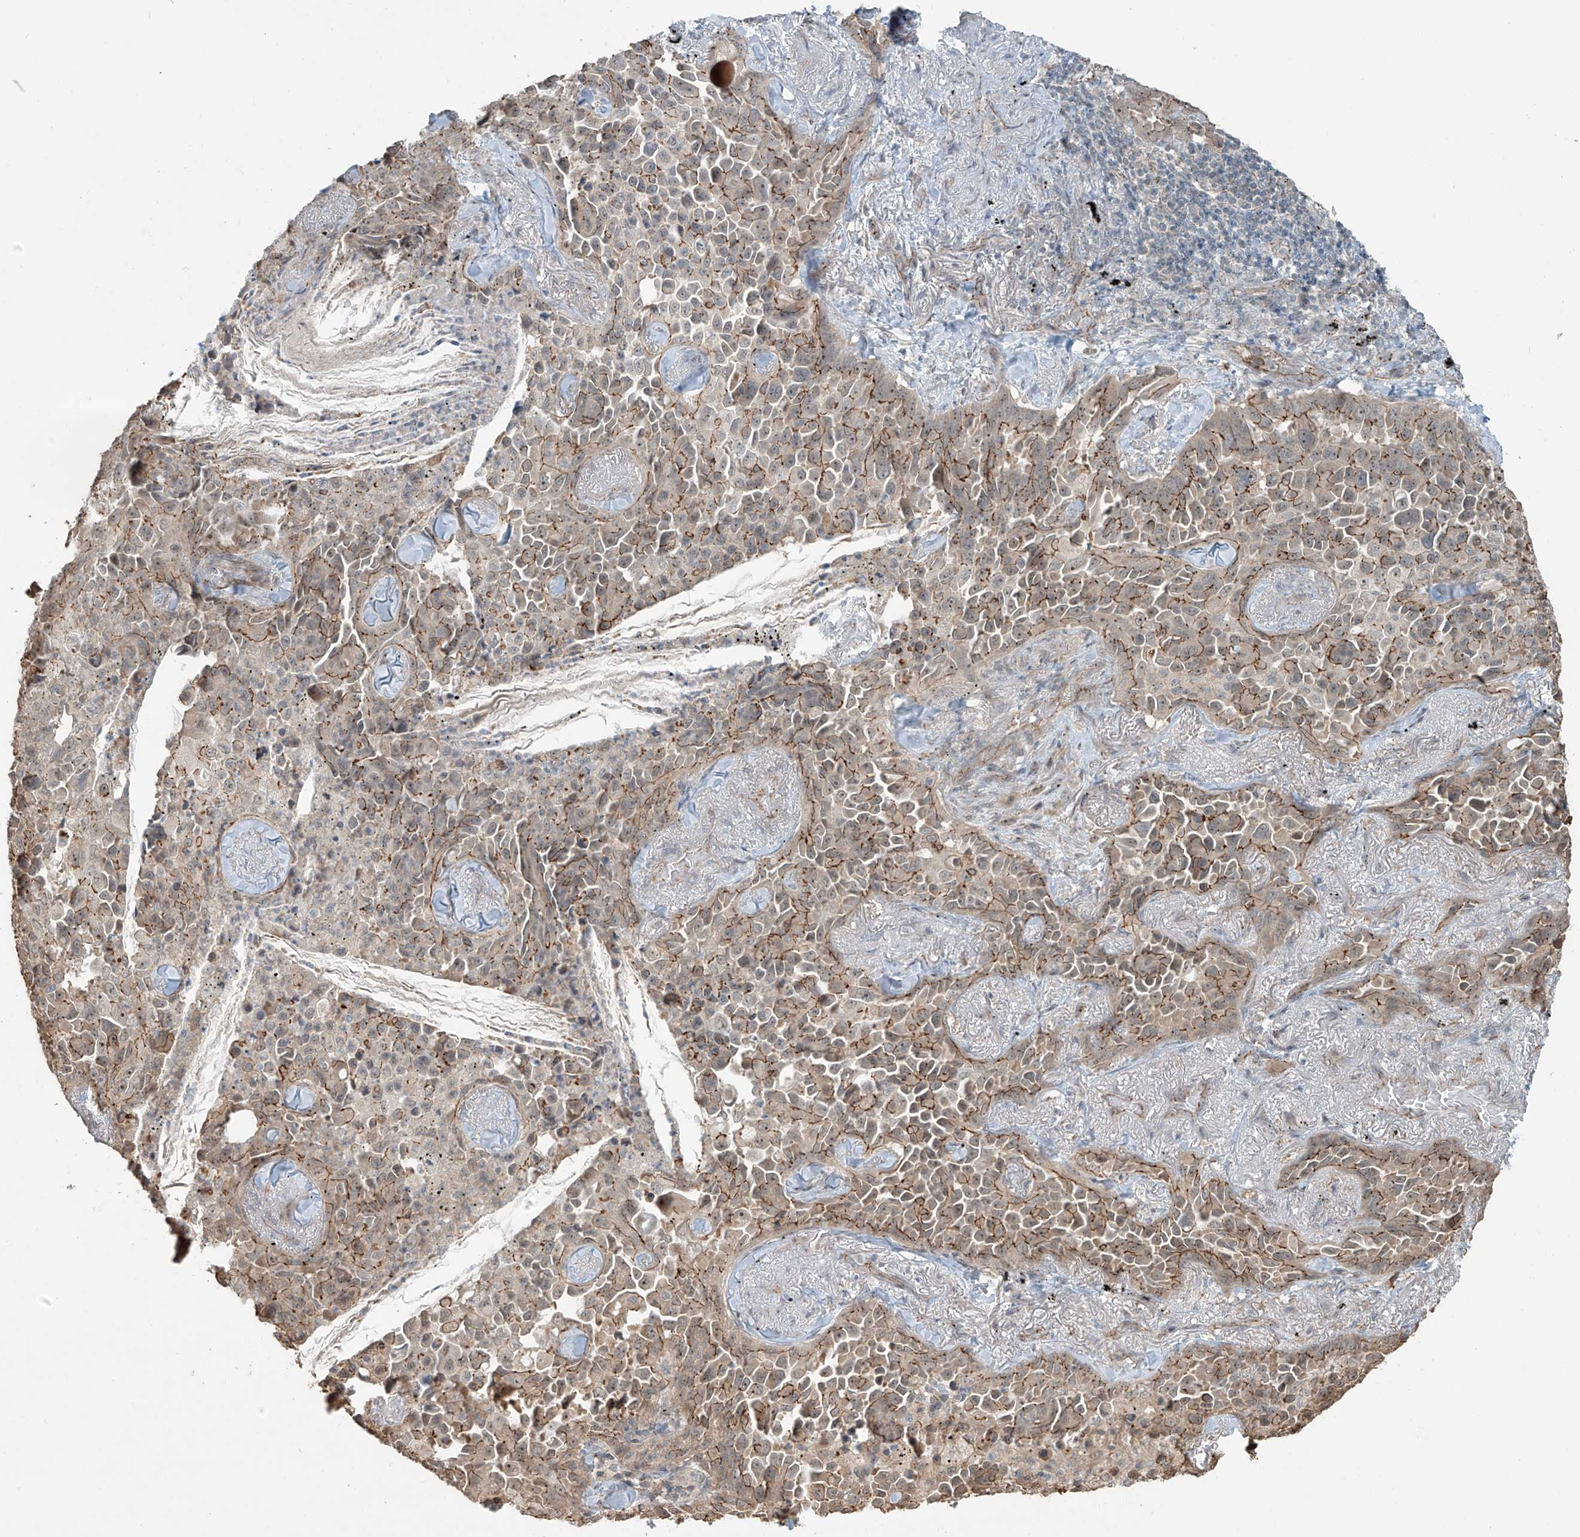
{"staining": {"intensity": "moderate", "quantity": ">75%", "location": "cytoplasmic/membranous"}, "tissue": "lung cancer", "cell_type": "Tumor cells", "image_type": "cancer", "snomed": [{"axis": "morphology", "description": "Adenocarcinoma, NOS"}, {"axis": "topography", "description": "Lung"}], "caption": "A brown stain labels moderate cytoplasmic/membranous staining of a protein in lung cancer (adenocarcinoma) tumor cells. Ihc stains the protein in brown and the nuclei are stained blue.", "gene": "ZNF16", "patient": {"sex": "female", "age": 67}}